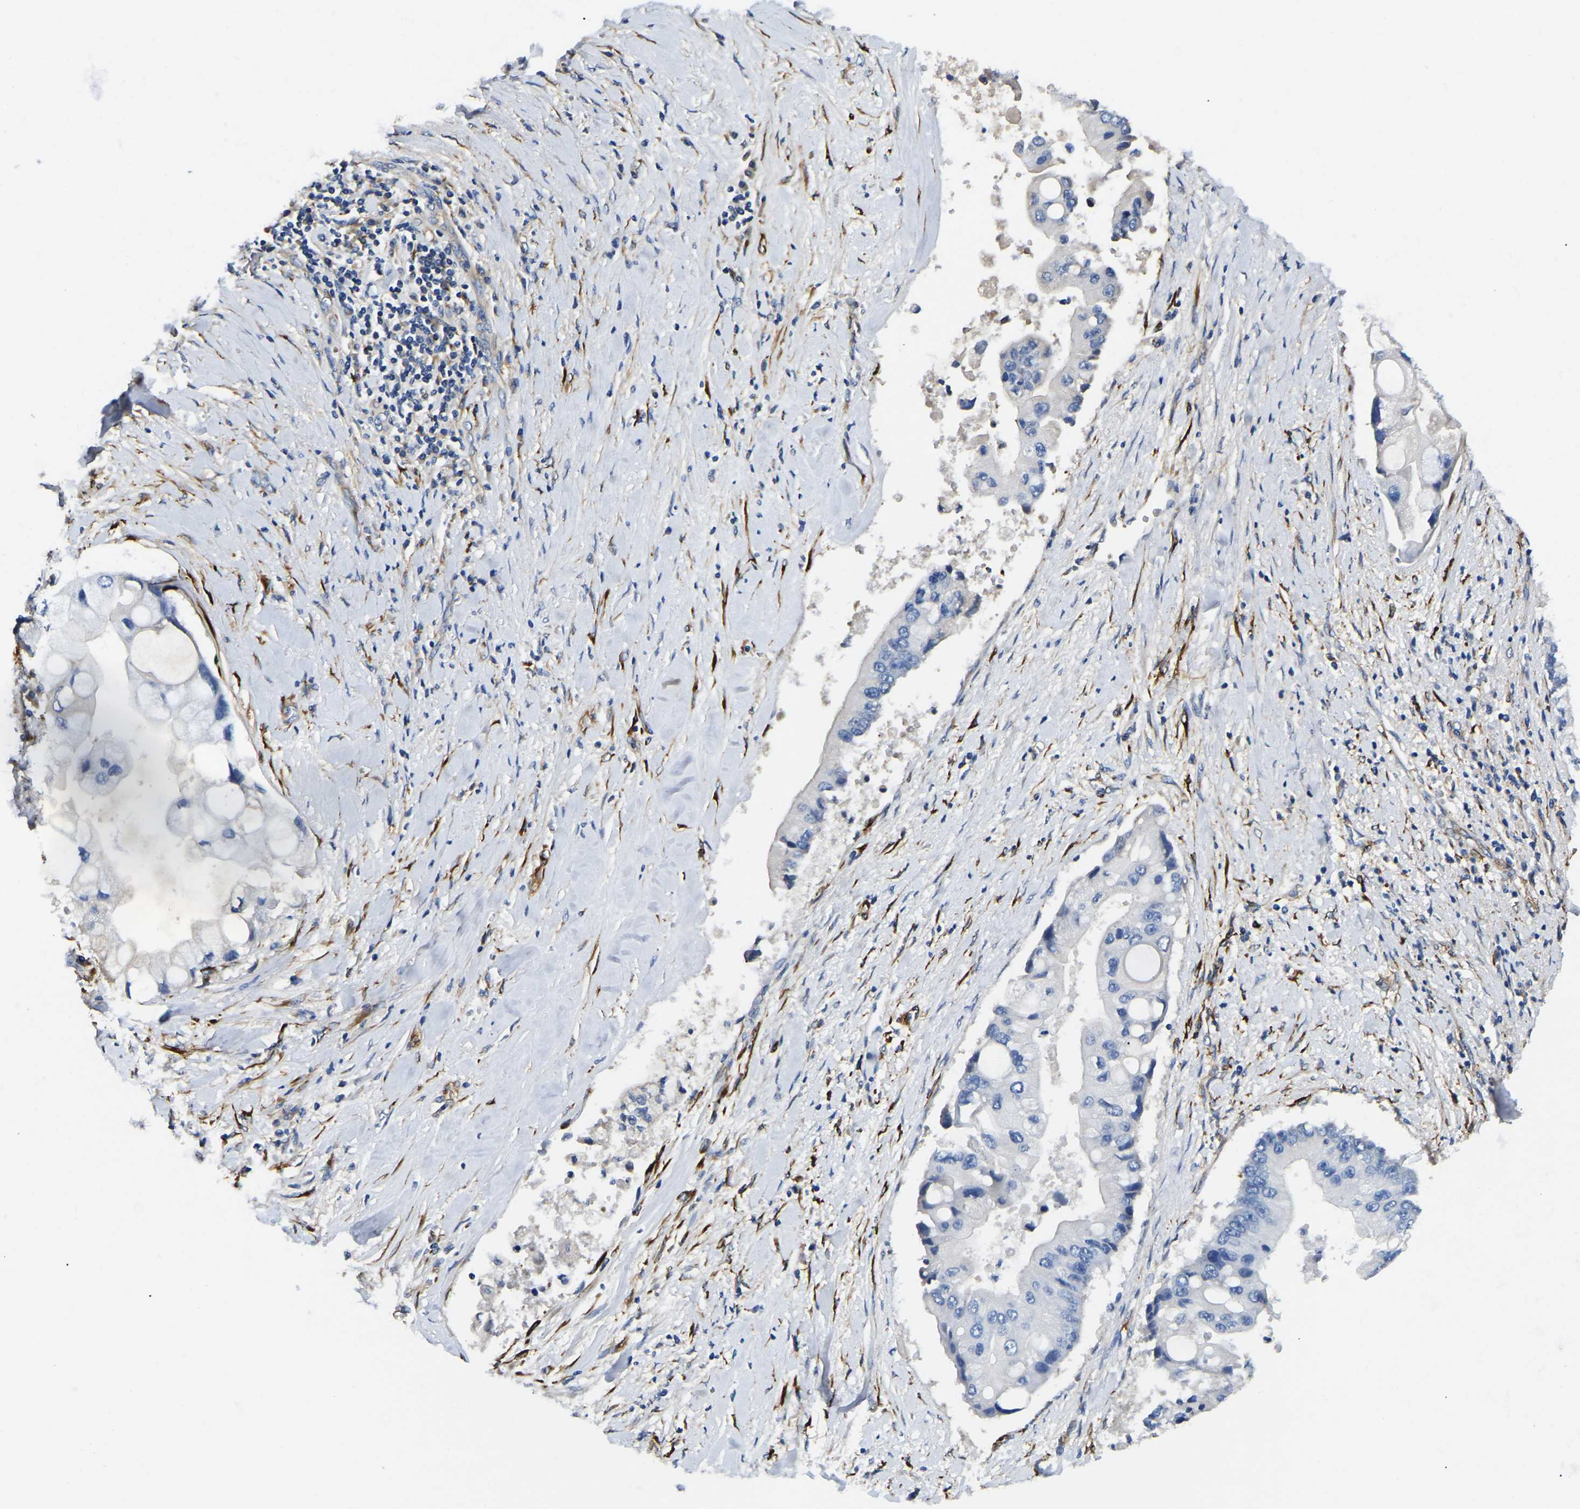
{"staining": {"intensity": "negative", "quantity": "none", "location": "none"}, "tissue": "liver cancer", "cell_type": "Tumor cells", "image_type": "cancer", "snomed": [{"axis": "morphology", "description": "Cholangiocarcinoma"}, {"axis": "topography", "description": "Liver"}], "caption": "Liver cancer was stained to show a protein in brown. There is no significant positivity in tumor cells.", "gene": "DUSP8", "patient": {"sex": "male", "age": 50}}